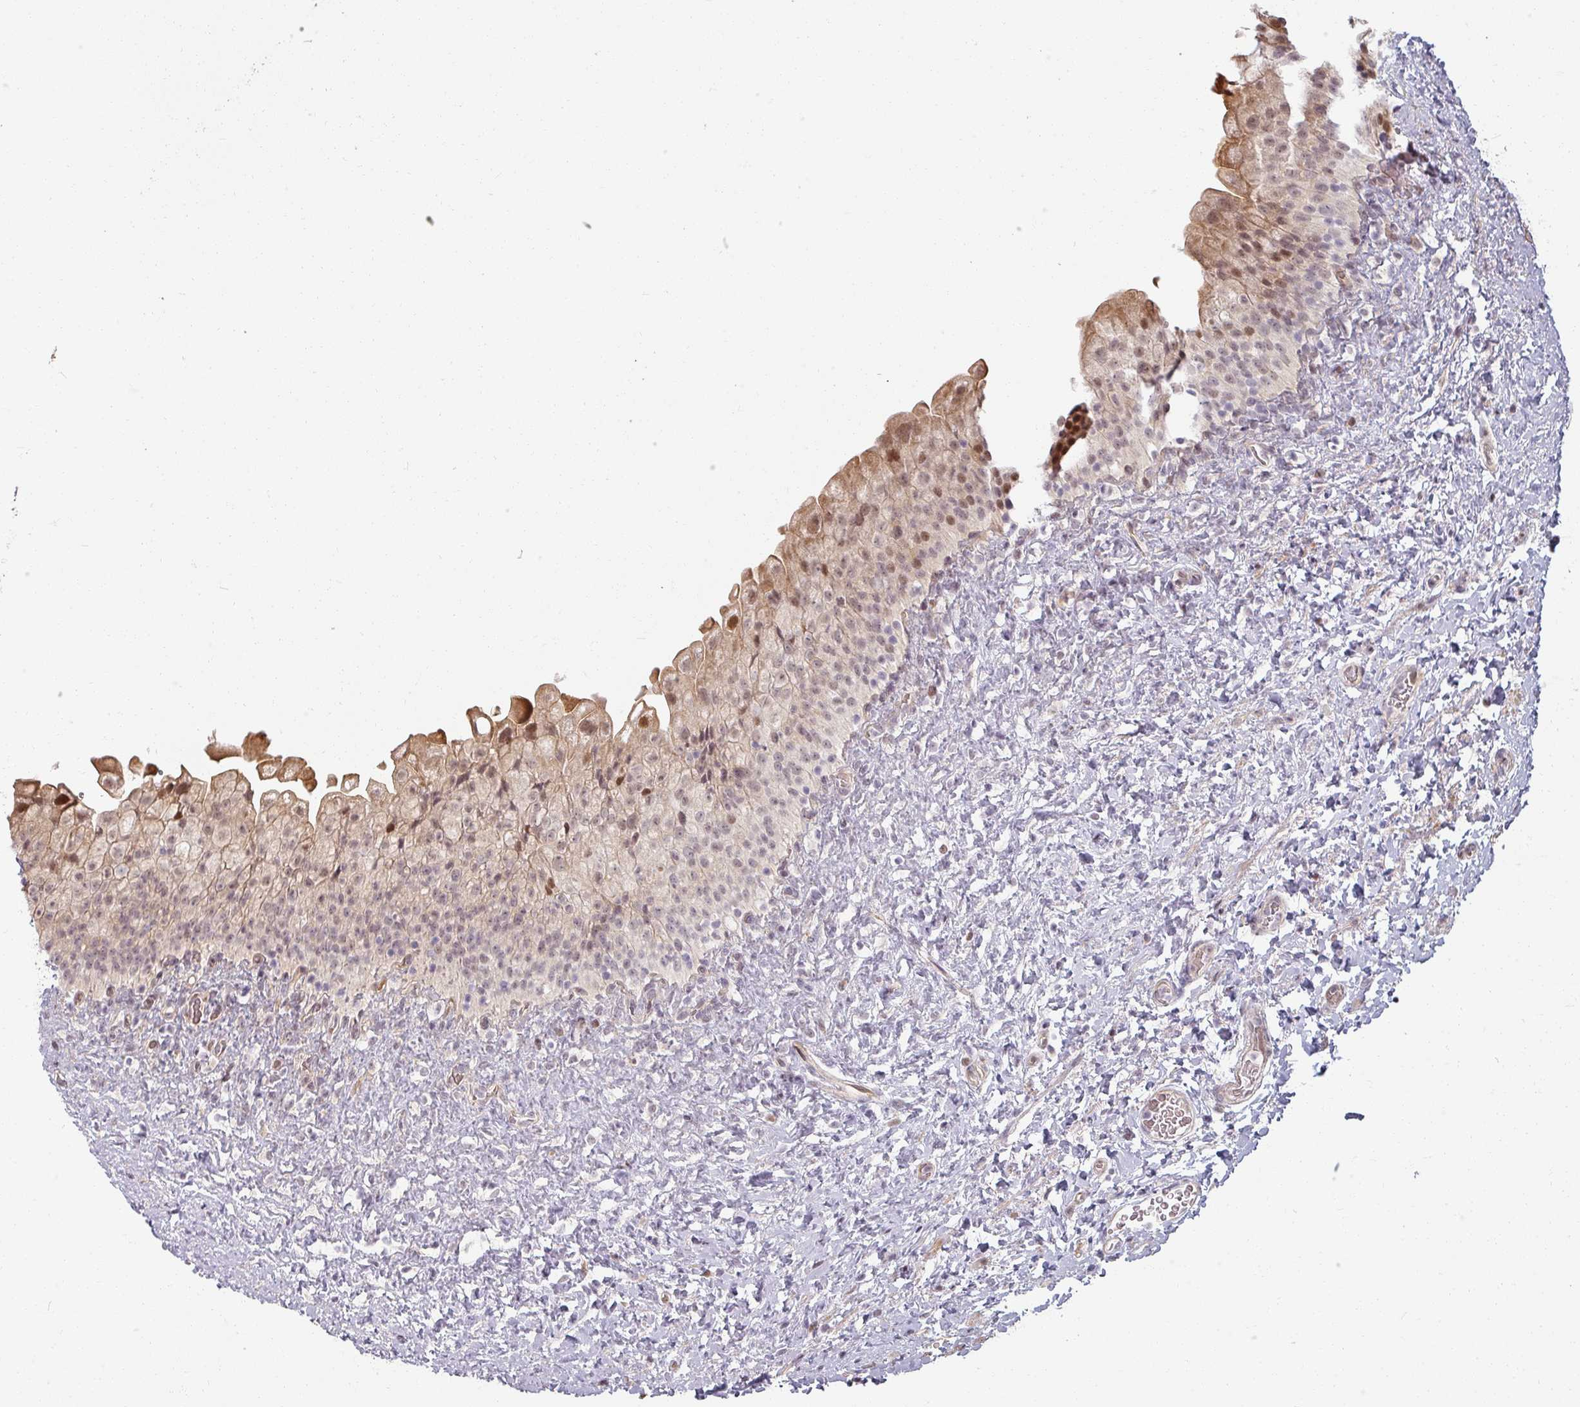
{"staining": {"intensity": "moderate", "quantity": "<25%", "location": "cytoplasmic/membranous,nuclear"}, "tissue": "urinary bladder", "cell_type": "Urothelial cells", "image_type": "normal", "snomed": [{"axis": "morphology", "description": "Normal tissue, NOS"}, {"axis": "topography", "description": "Urinary bladder"}], "caption": "Urinary bladder stained with a brown dye displays moderate cytoplasmic/membranous,nuclear positive positivity in about <25% of urothelial cells.", "gene": "MED19", "patient": {"sex": "female", "age": 27}}